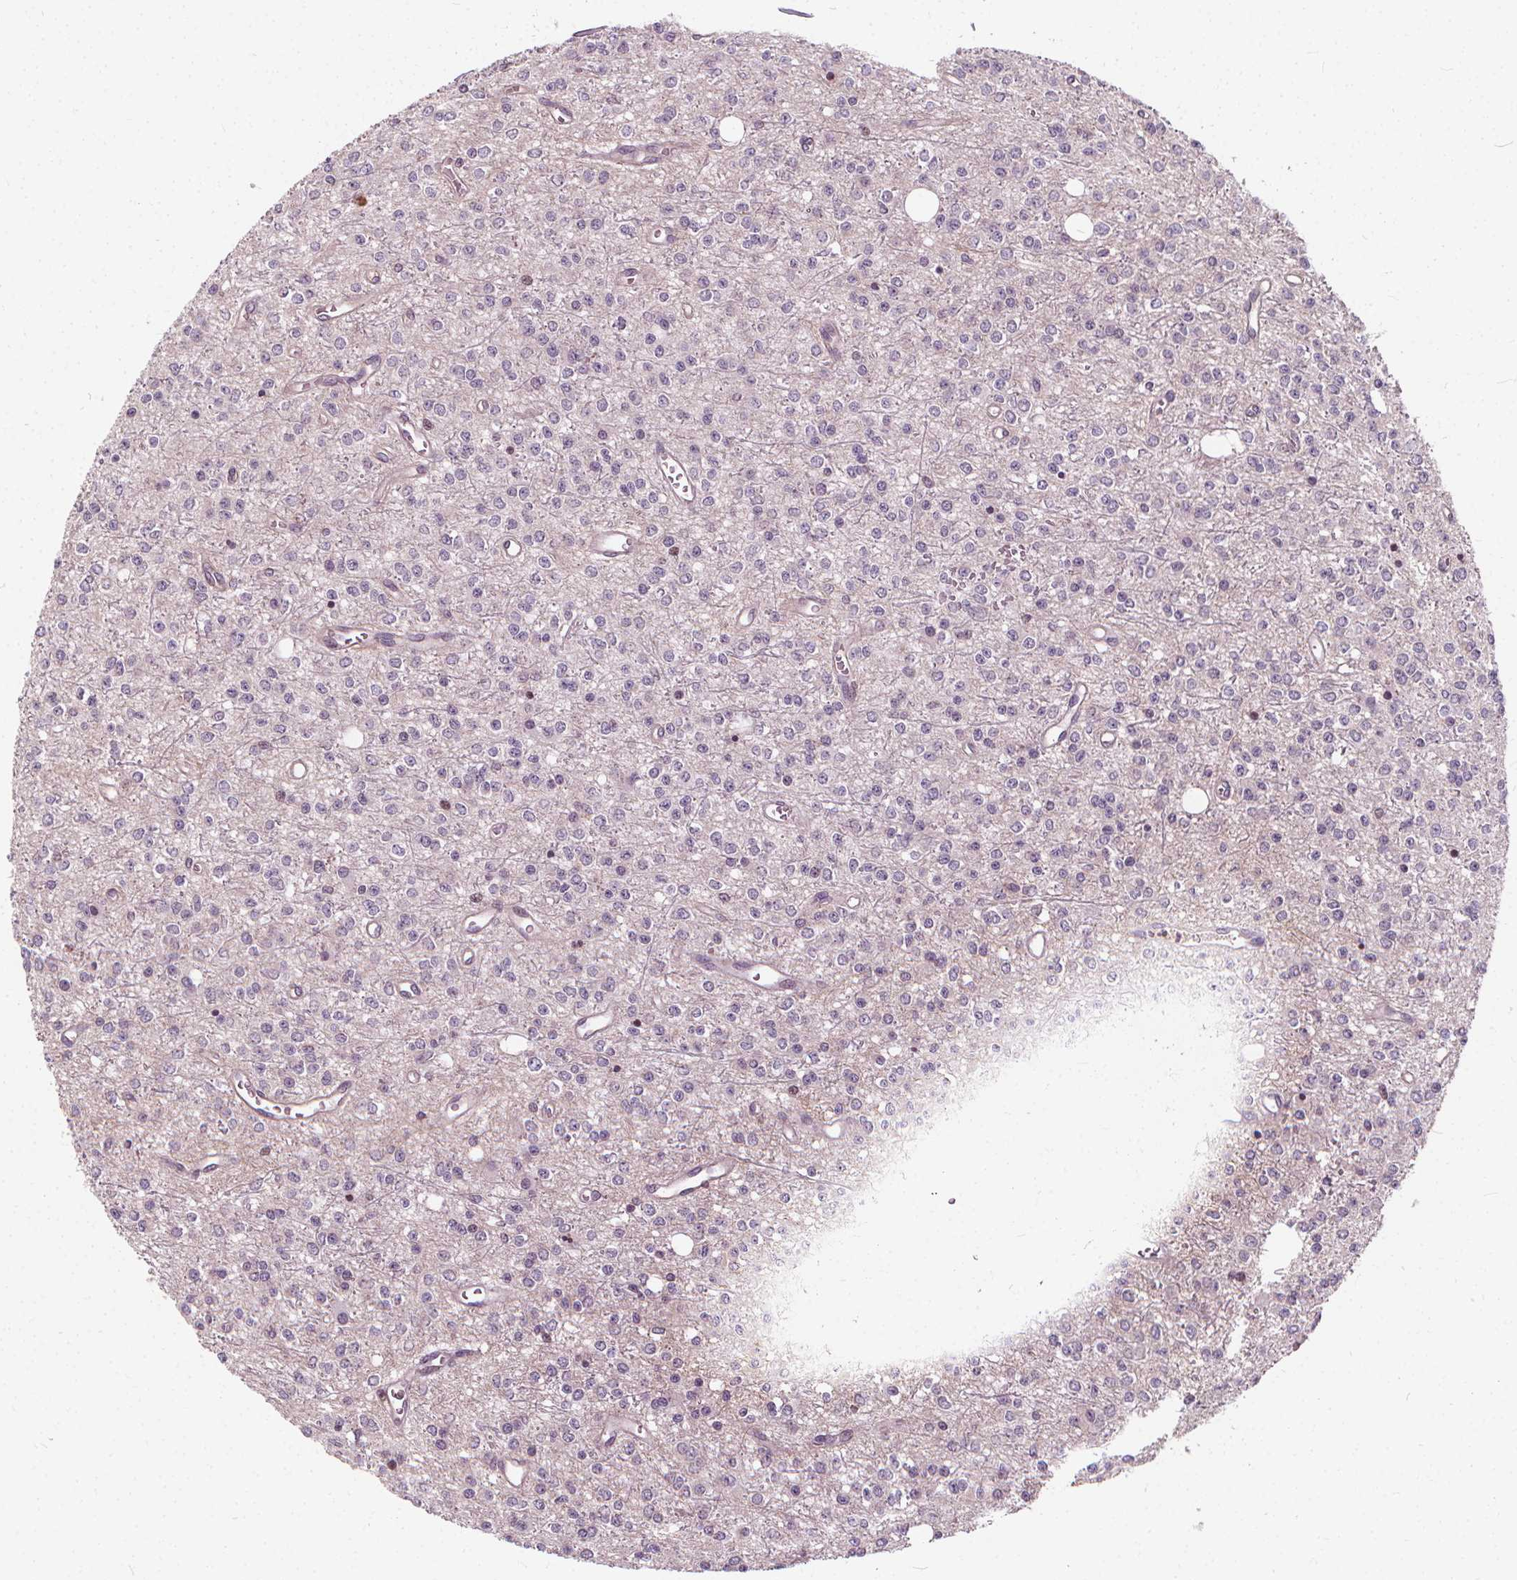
{"staining": {"intensity": "negative", "quantity": "none", "location": "none"}, "tissue": "glioma", "cell_type": "Tumor cells", "image_type": "cancer", "snomed": [{"axis": "morphology", "description": "Glioma, malignant, Low grade"}, {"axis": "topography", "description": "Brain"}], "caption": "Human malignant low-grade glioma stained for a protein using immunohistochemistry (IHC) reveals no positivity in tumor cells.", "gene": "INPP5E", "patient": {"sex": "female", "age": 45}}